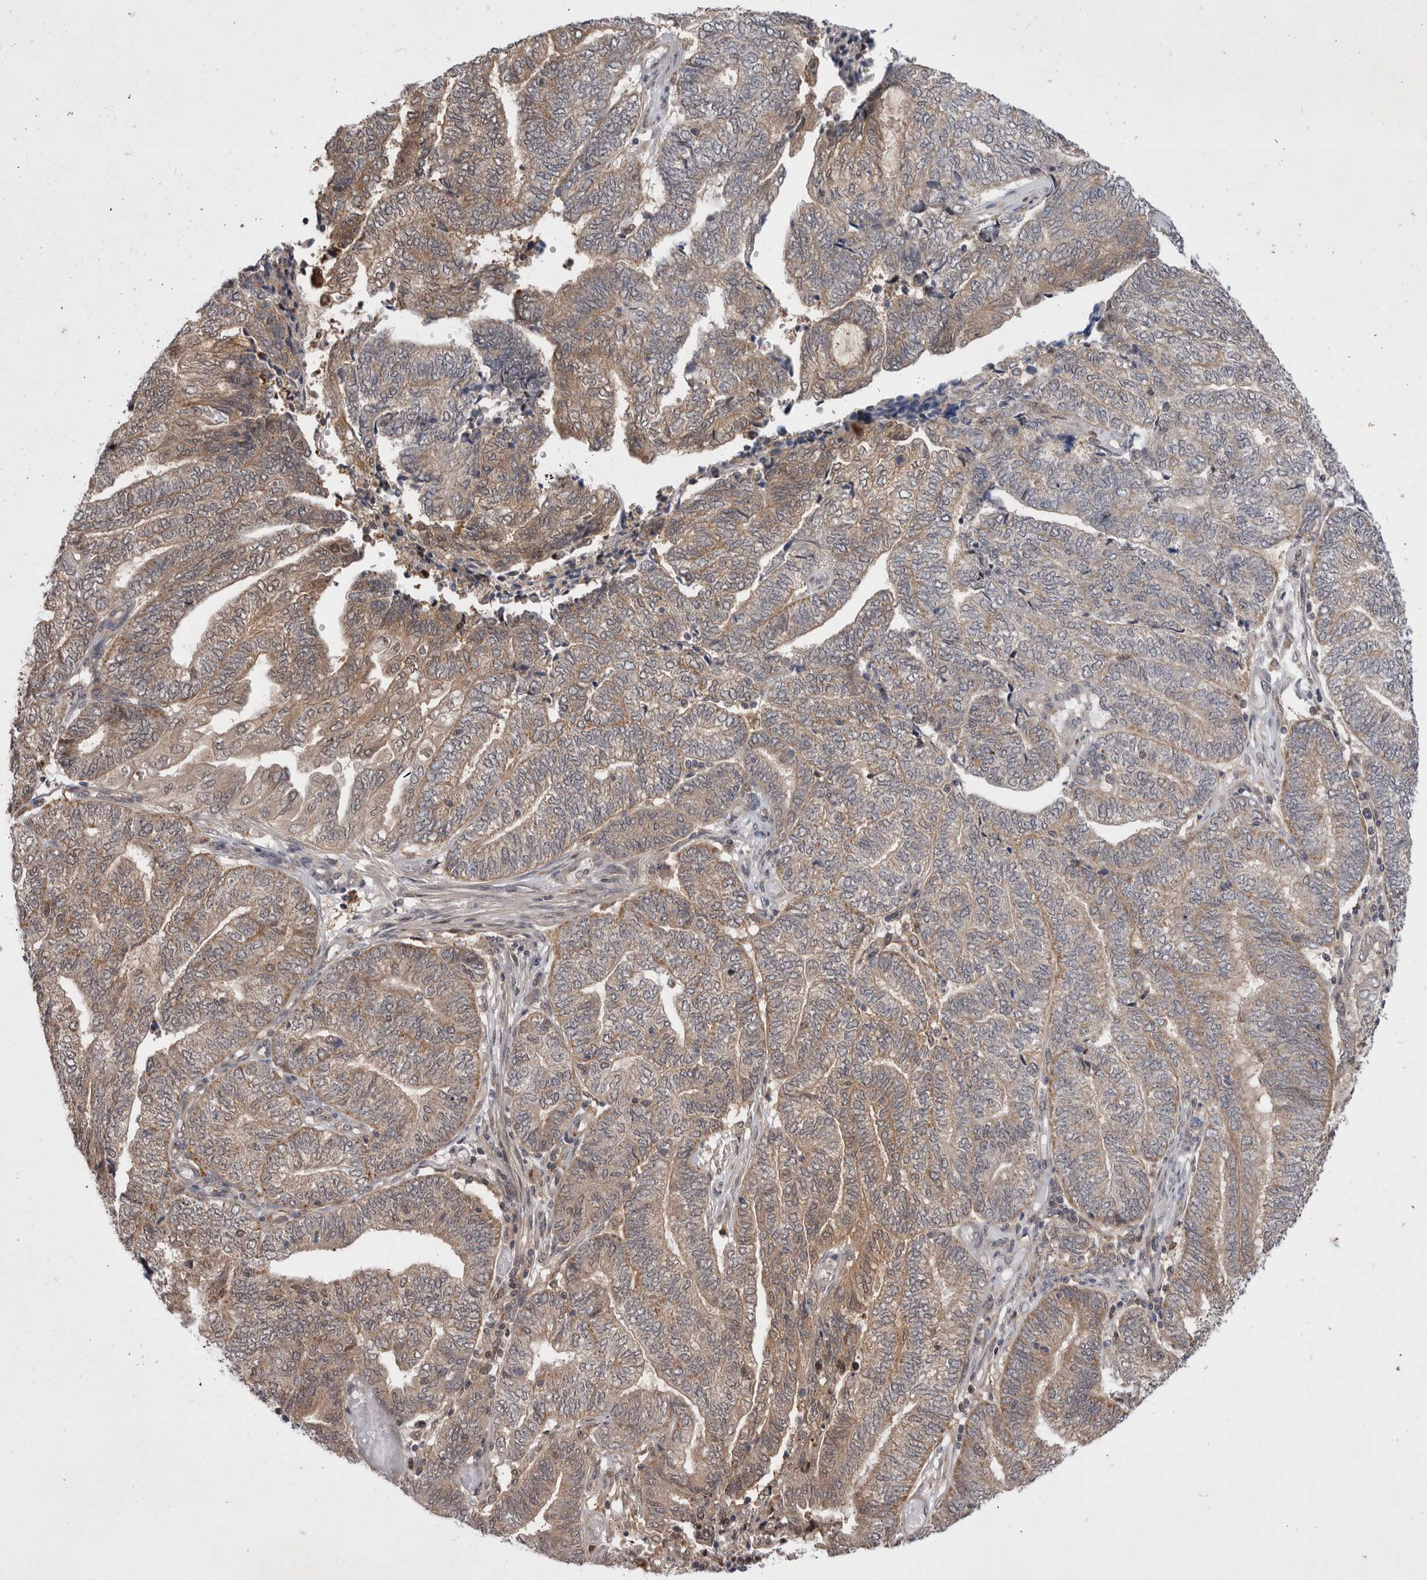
{"staining": {"intensity": "weak", "quantity": ">75%", "location": "cytoplasmic/membranous"}, "tissue": "endometrial cancer", "cell_type": "Tumor cells", "image_type": "cancer", "snomed": [{"axis": "morphology", "description": "Adenocarcinoma, NOS"}, {"axis": "topography", "description": "Uterus"}, {"axis": "topography", "description": "Endometrium"}], "caption": "Immunohistochemistry of human endometrial cancer (adenocarcinoma) displays low levels of weak cytoplasmic/membranous expression in approximately >75% of tumor cells.", "gene": "MRPL37", "patient": {"sex": "female", "age": 70}}